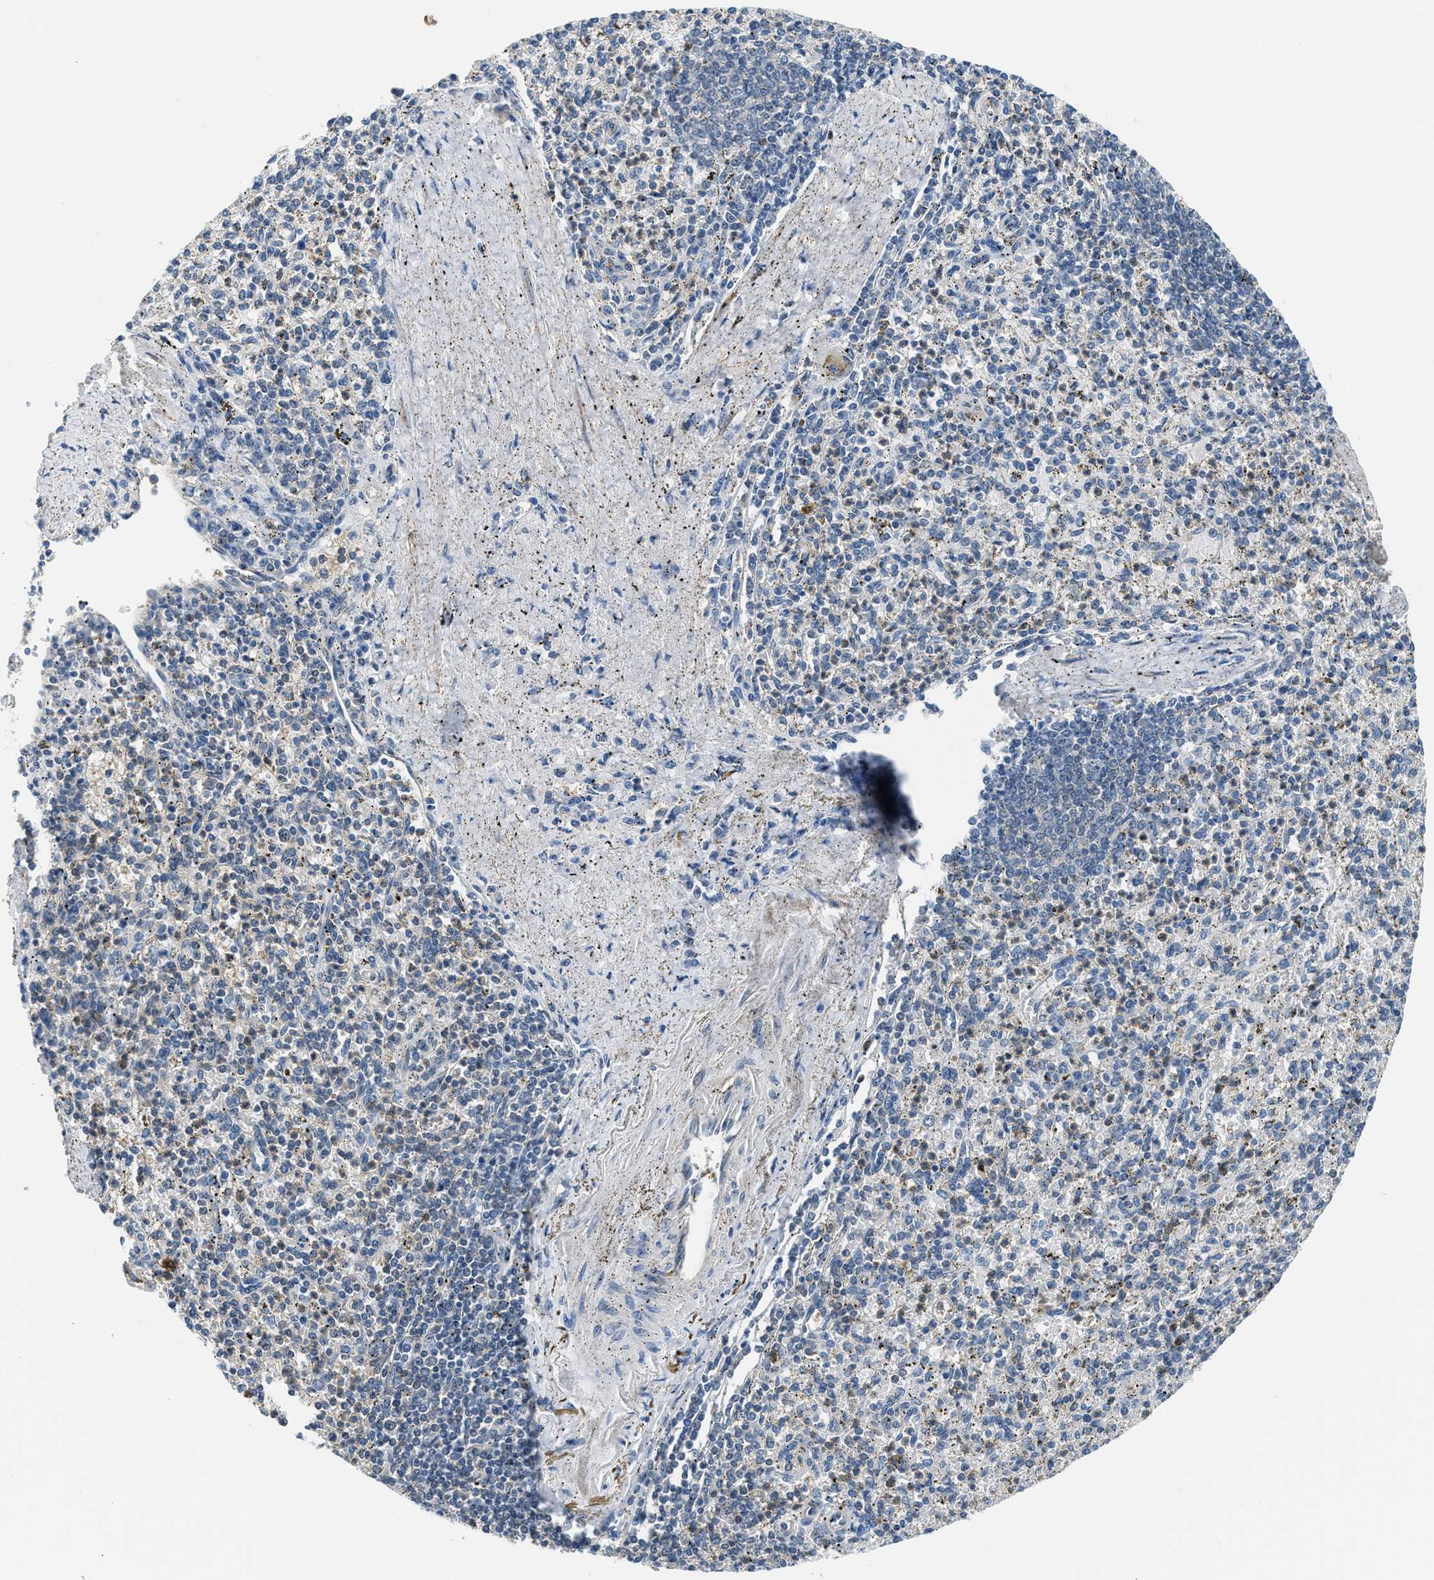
{"staining": {"intensity": "weak", "quantity": "25%-75%", "location": "cytoplasmic/membranous"}, "tissue": "spleen", "cell_type": "Cells in red pulp", "image_type": "normal", "snomed": [{"axis": "morphology", "description": "Normal tissue, NOS"}, {"axis": "topography", "description": "Spleen"}], "caption": "IHC of unremarkable human spleen shows low levels of weak cytoplasmic/membranous staining in approximately 25%-75% of cells in red pulp. The protein of interest is stained brown, and the nuclei are stained in blue (DAB (3,3'-diaminobenzidine) IHC with brightfield microscopy, high magnification).", "gene": "CBLB", "patient": {"sex": "male", "age": 72}}